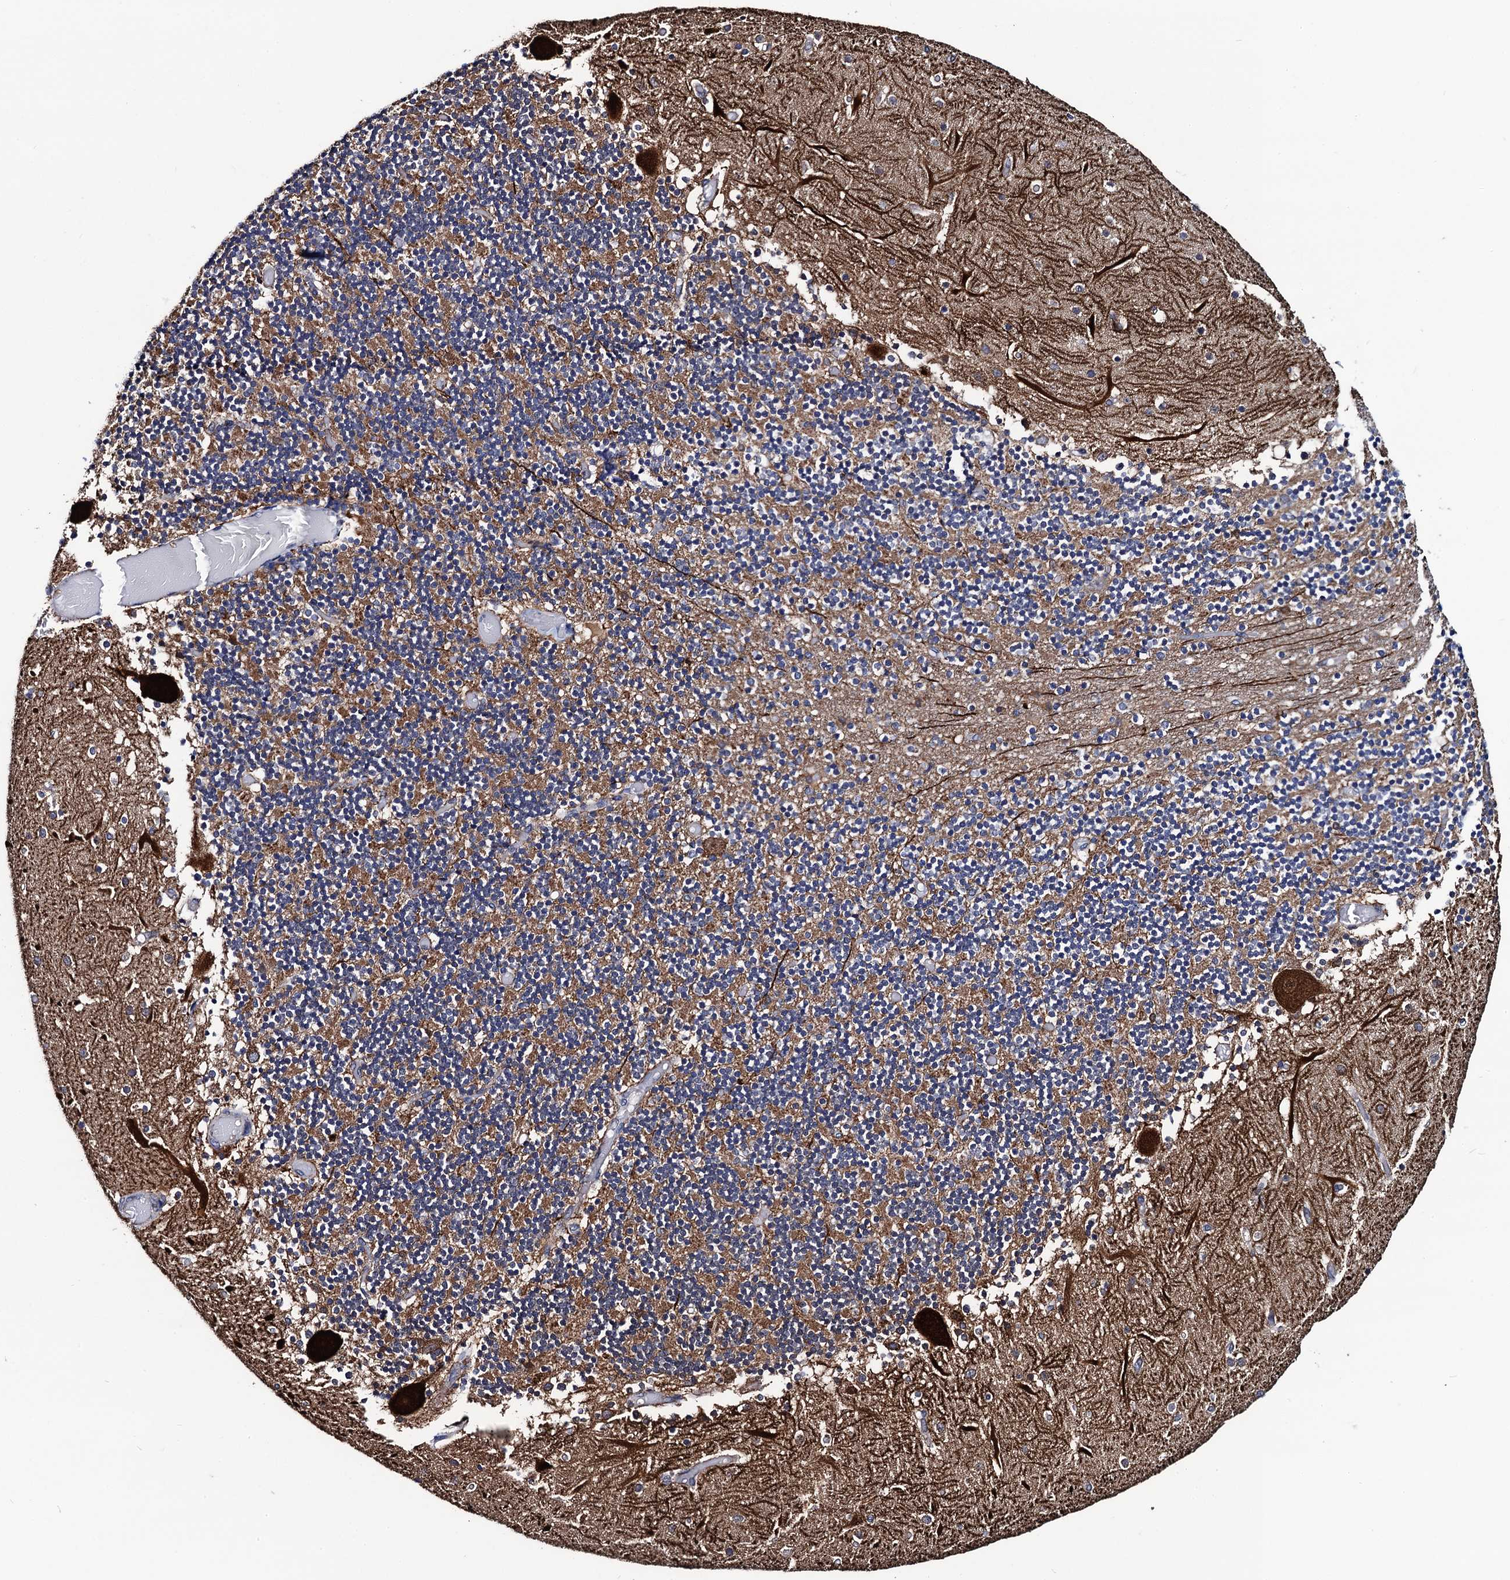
{"staining": {"intensity": "moderate", "quantity": "25%-75%", "location": "cytoplasmic/membranous"}, "tissue": "cerebellum", "cell_type": "Cells in granular layer", "image_type": "normal", "snomed": [{"axis": "morphology", "description": "Normal tissue, NOS"}, {"axis": "topography", "description": "Cerebellum"}], "caption": "Immunohistochemistry of normal cerebellum exhibits medium levels of moderate cytoplasmic/membranous staining in approximately 25%-75% of cells in granular layer. (IHC, brightfield microscopy, high magnification).", "gene": "PTCD3", "patient": {"sex": "female", "age": 28}}